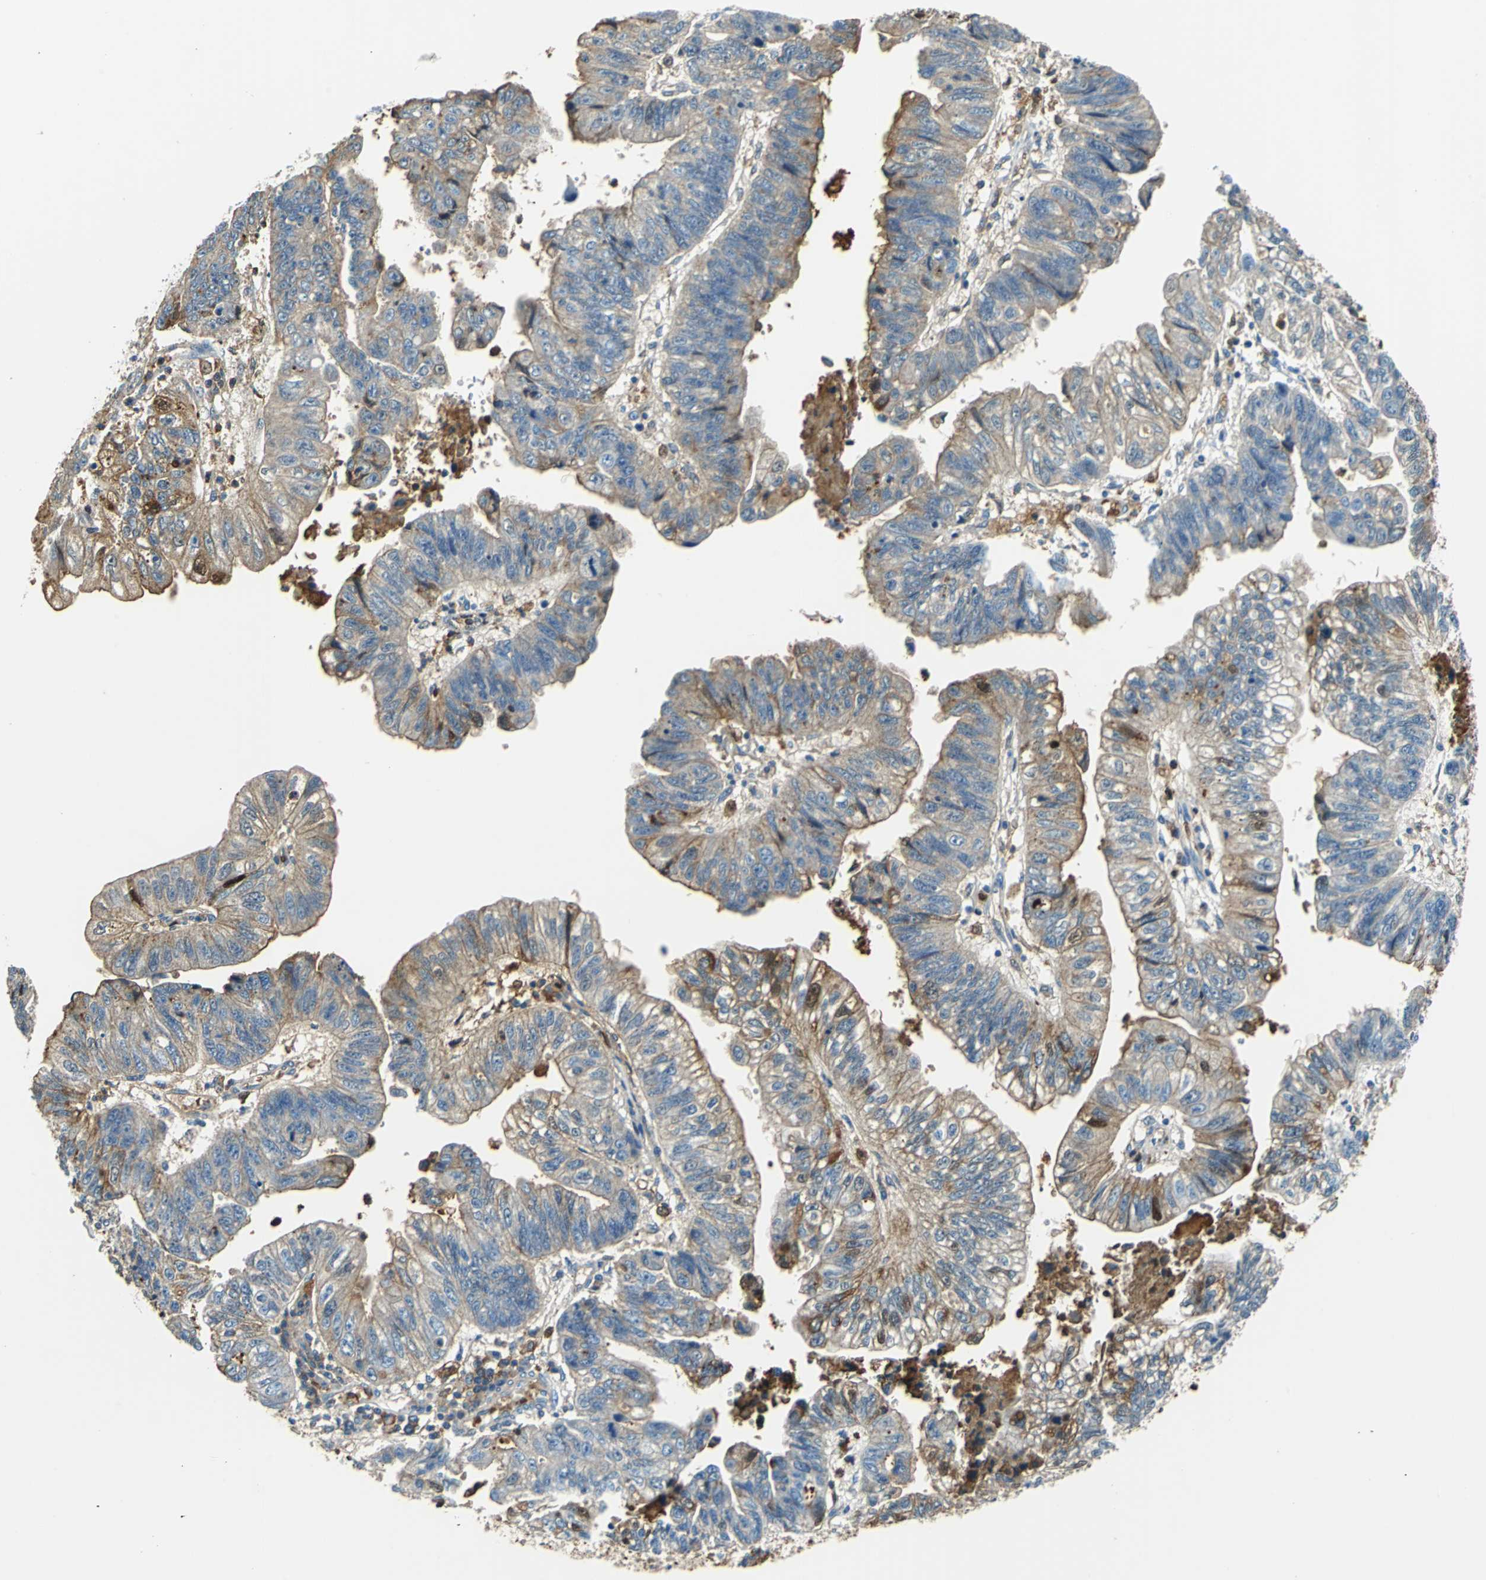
{"staining": {"intensity": "moderate", "quantity": ">75%", "location": "cytoplasmic/membranous"}, "tissue": "stomach cancer", "cell_type": "Tumor cells", "image_type": "cancer", "snomed": [{"axis": "morphology", "description": "Adenocarcinoma, NOS"}, {"axis": "topography", "description": "Stomach"}], "caption": "Human stomach adenocarcinoma stained for a protein (brown) exhibits moderate cytoplasmic/membranous positive positivity in about >75% of tumor cells.", "gene": "ALB", "patient": {"sex": "male", "age": 59}}